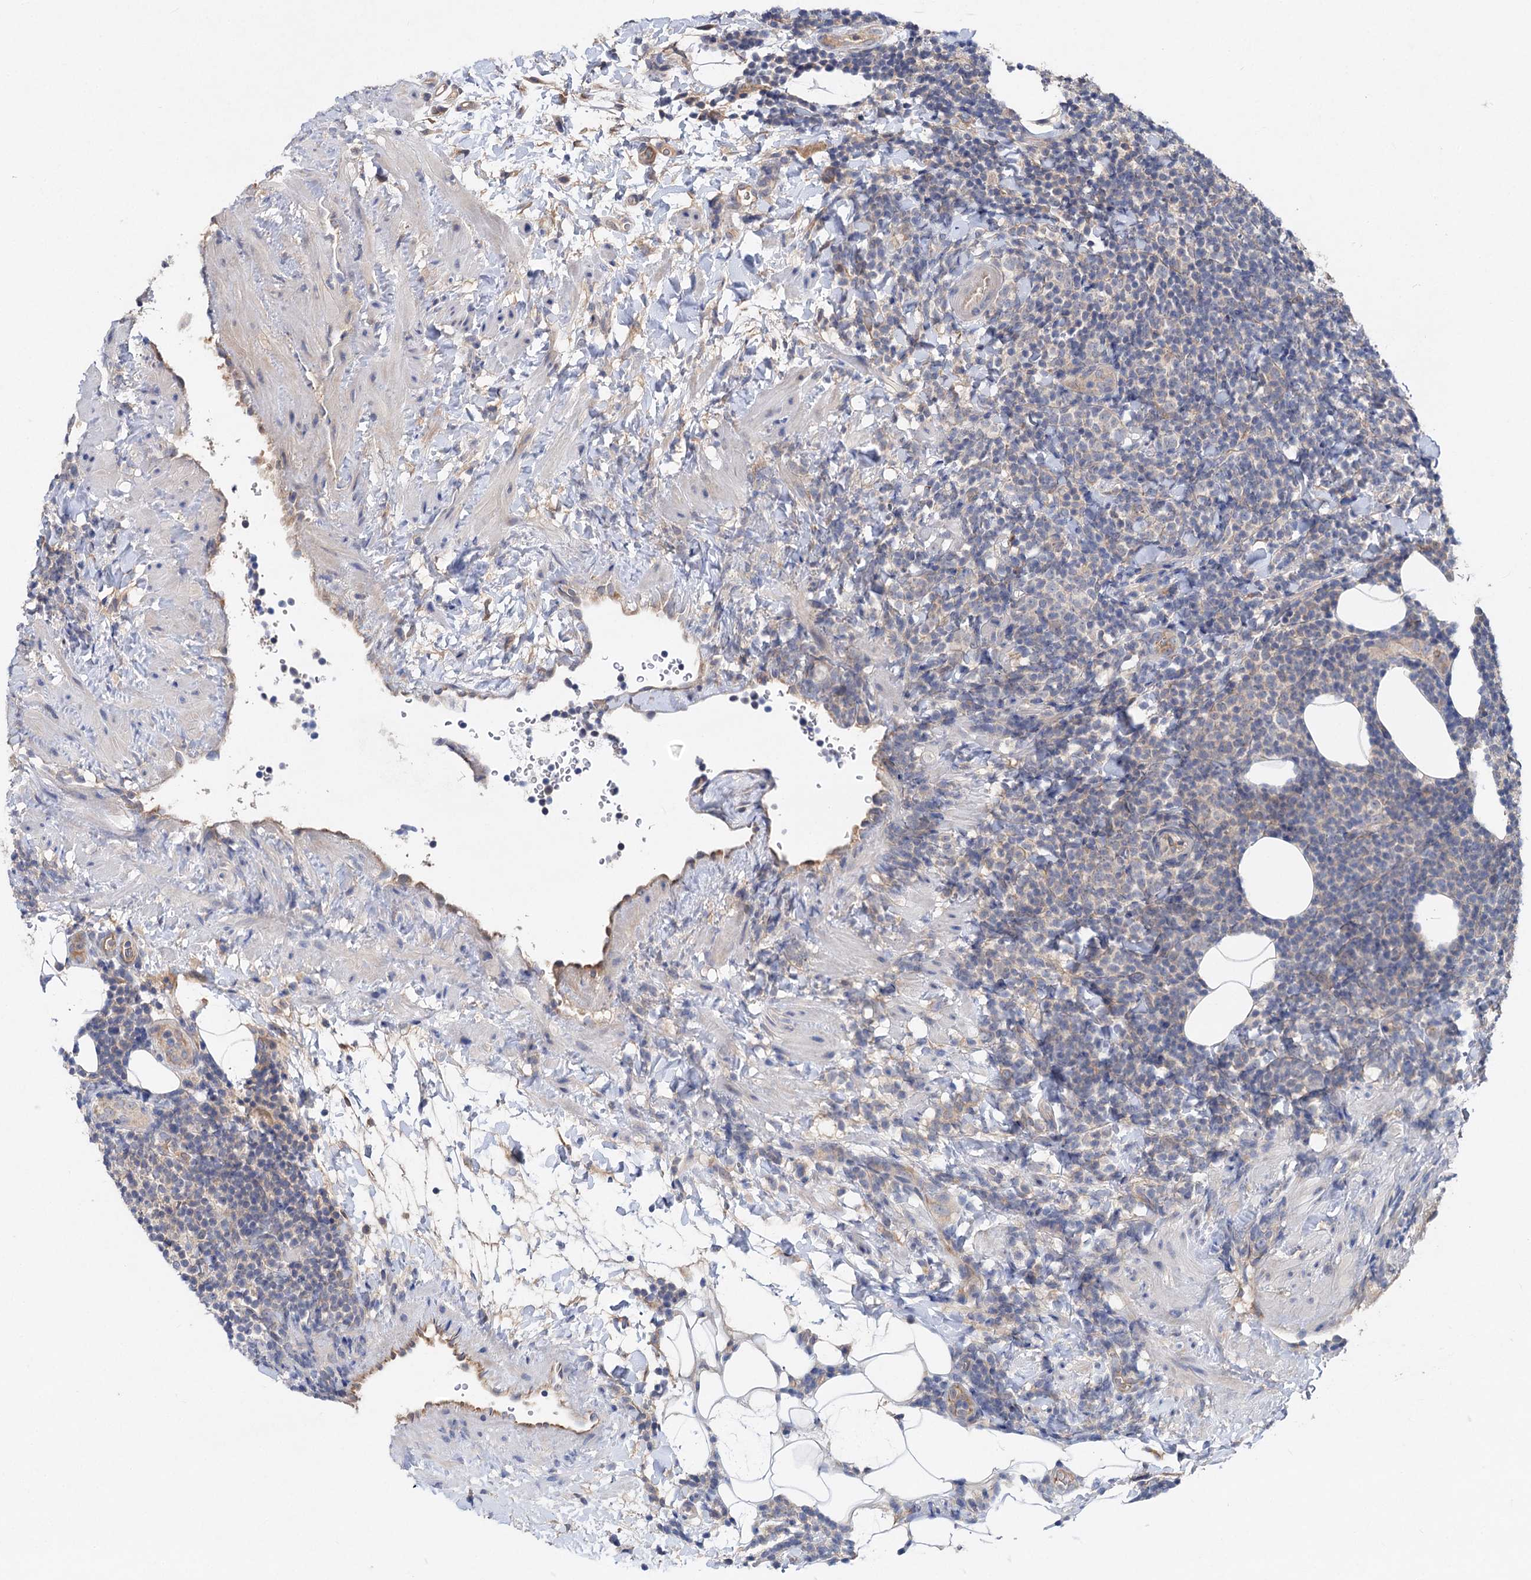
{"staining": {"intensity": "negative", "quantity": "none", "location": "none"}, "tissue": "lymphoma", "cell_type": "Tumor cells", "image_type": "cancer", "snomed": [{"axis": "morphology", "description": "Malignant lymphoma, non-Hodgkin's type, Low grade"}, {"axis": "topography", "description": "Lymph node"}], "caption": "Immunohistochemistry (IHC) histopathology image of neoplastic tissue: human malignant lymphoma, non-Hodgkin's type (low-grade) stained with DAB exhibits no significant protein staining in tumor cells.", "gene": "NUDCD2", "patient": {"sex": "male", "age": 66}}